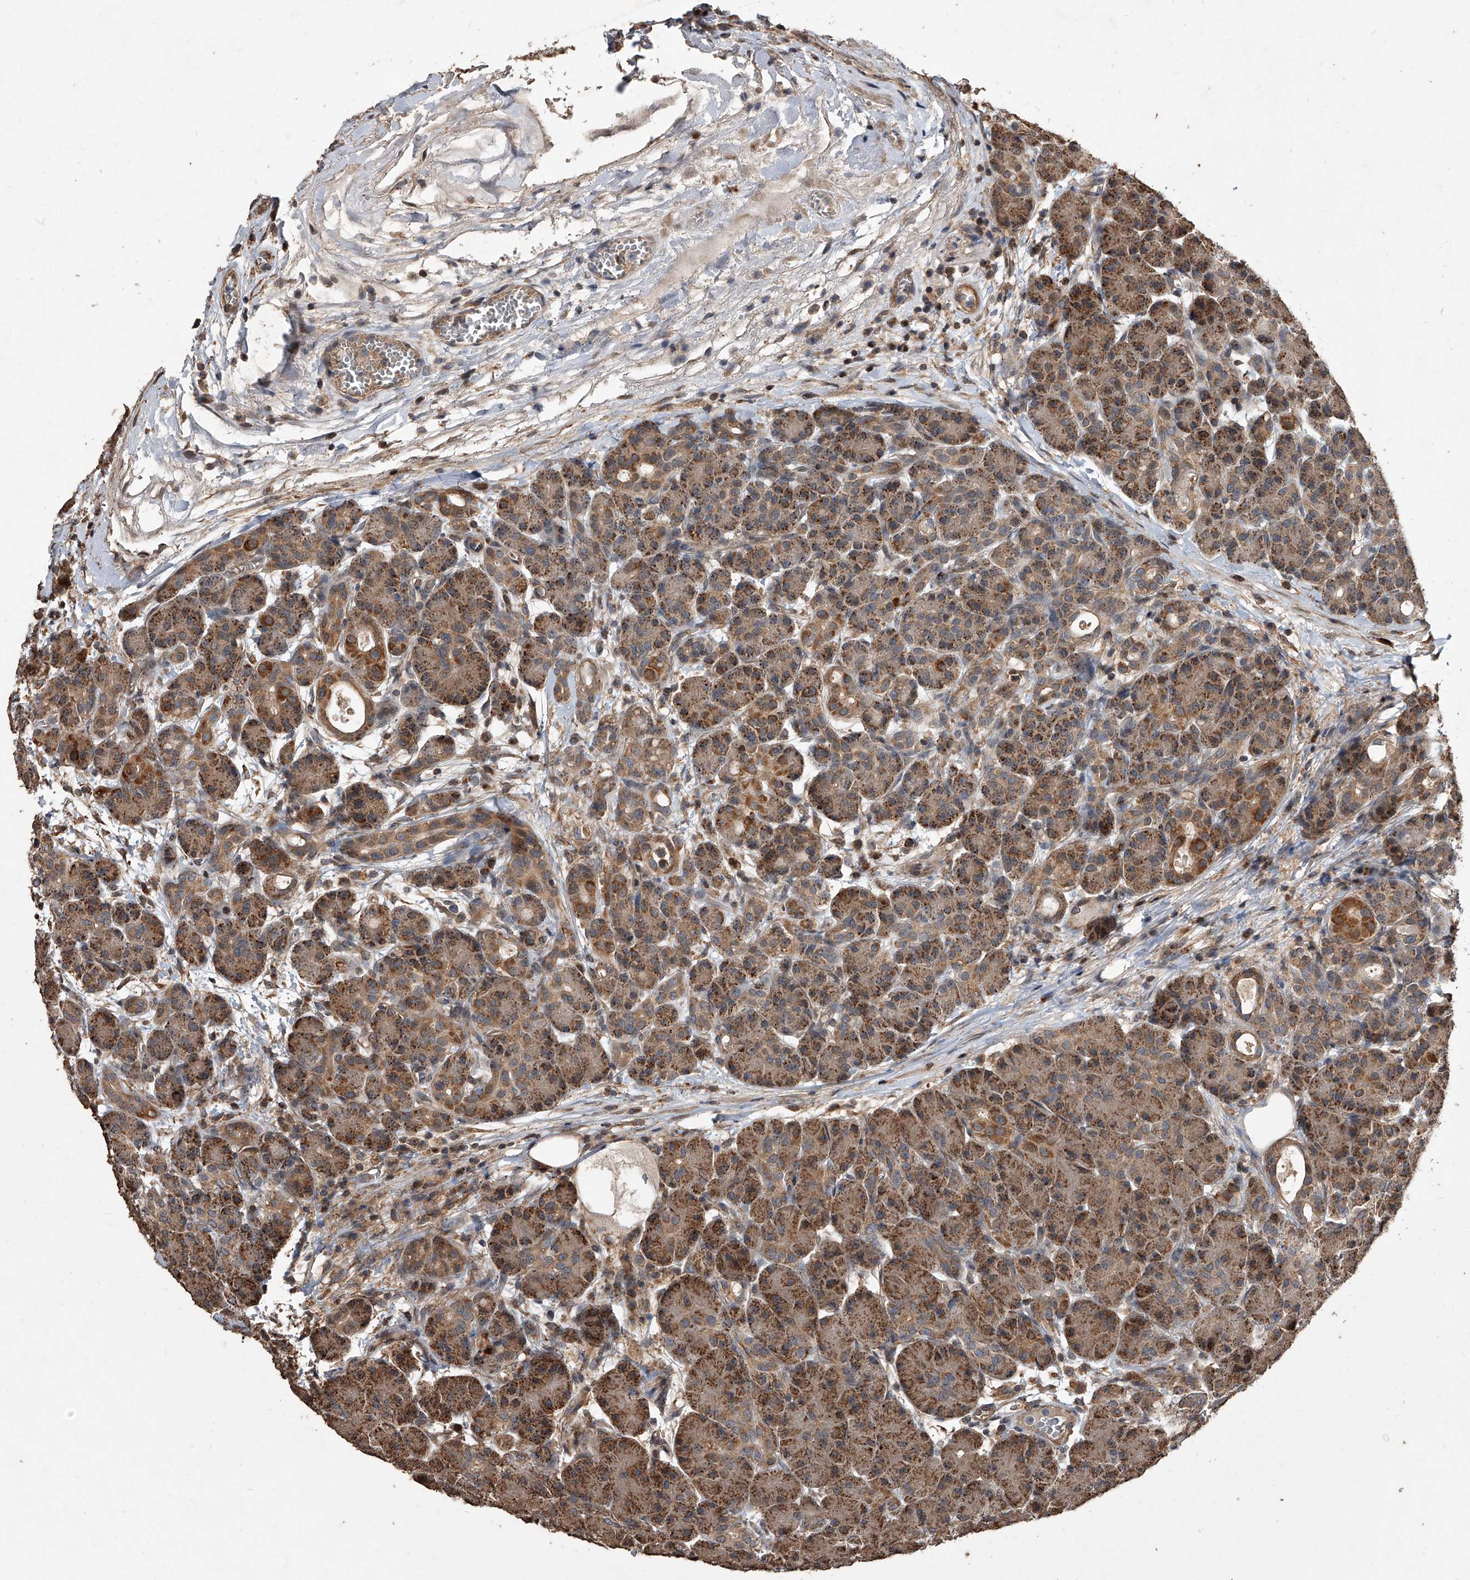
{"staining": {"intensity": "moderate", "quantity": ">75%", "location": "cytoplasmic/membranous"}, "tissue": "pancreas", "cell_type": "Exocrine glandular cells", "image_type": "normal", "snomed": [{"axis": "morphology", "description": "Normal tissue, NOS"}, {"axis": "topography", "description": "Pancreas"}], "caption": "Exocrine glandular cells show medium levels of moderate cytoplasmic/membranous expression in about >75% of cells in benign pancreas.", "gene": "LTV1", "patient": {"sex": "male", "age": 63}}